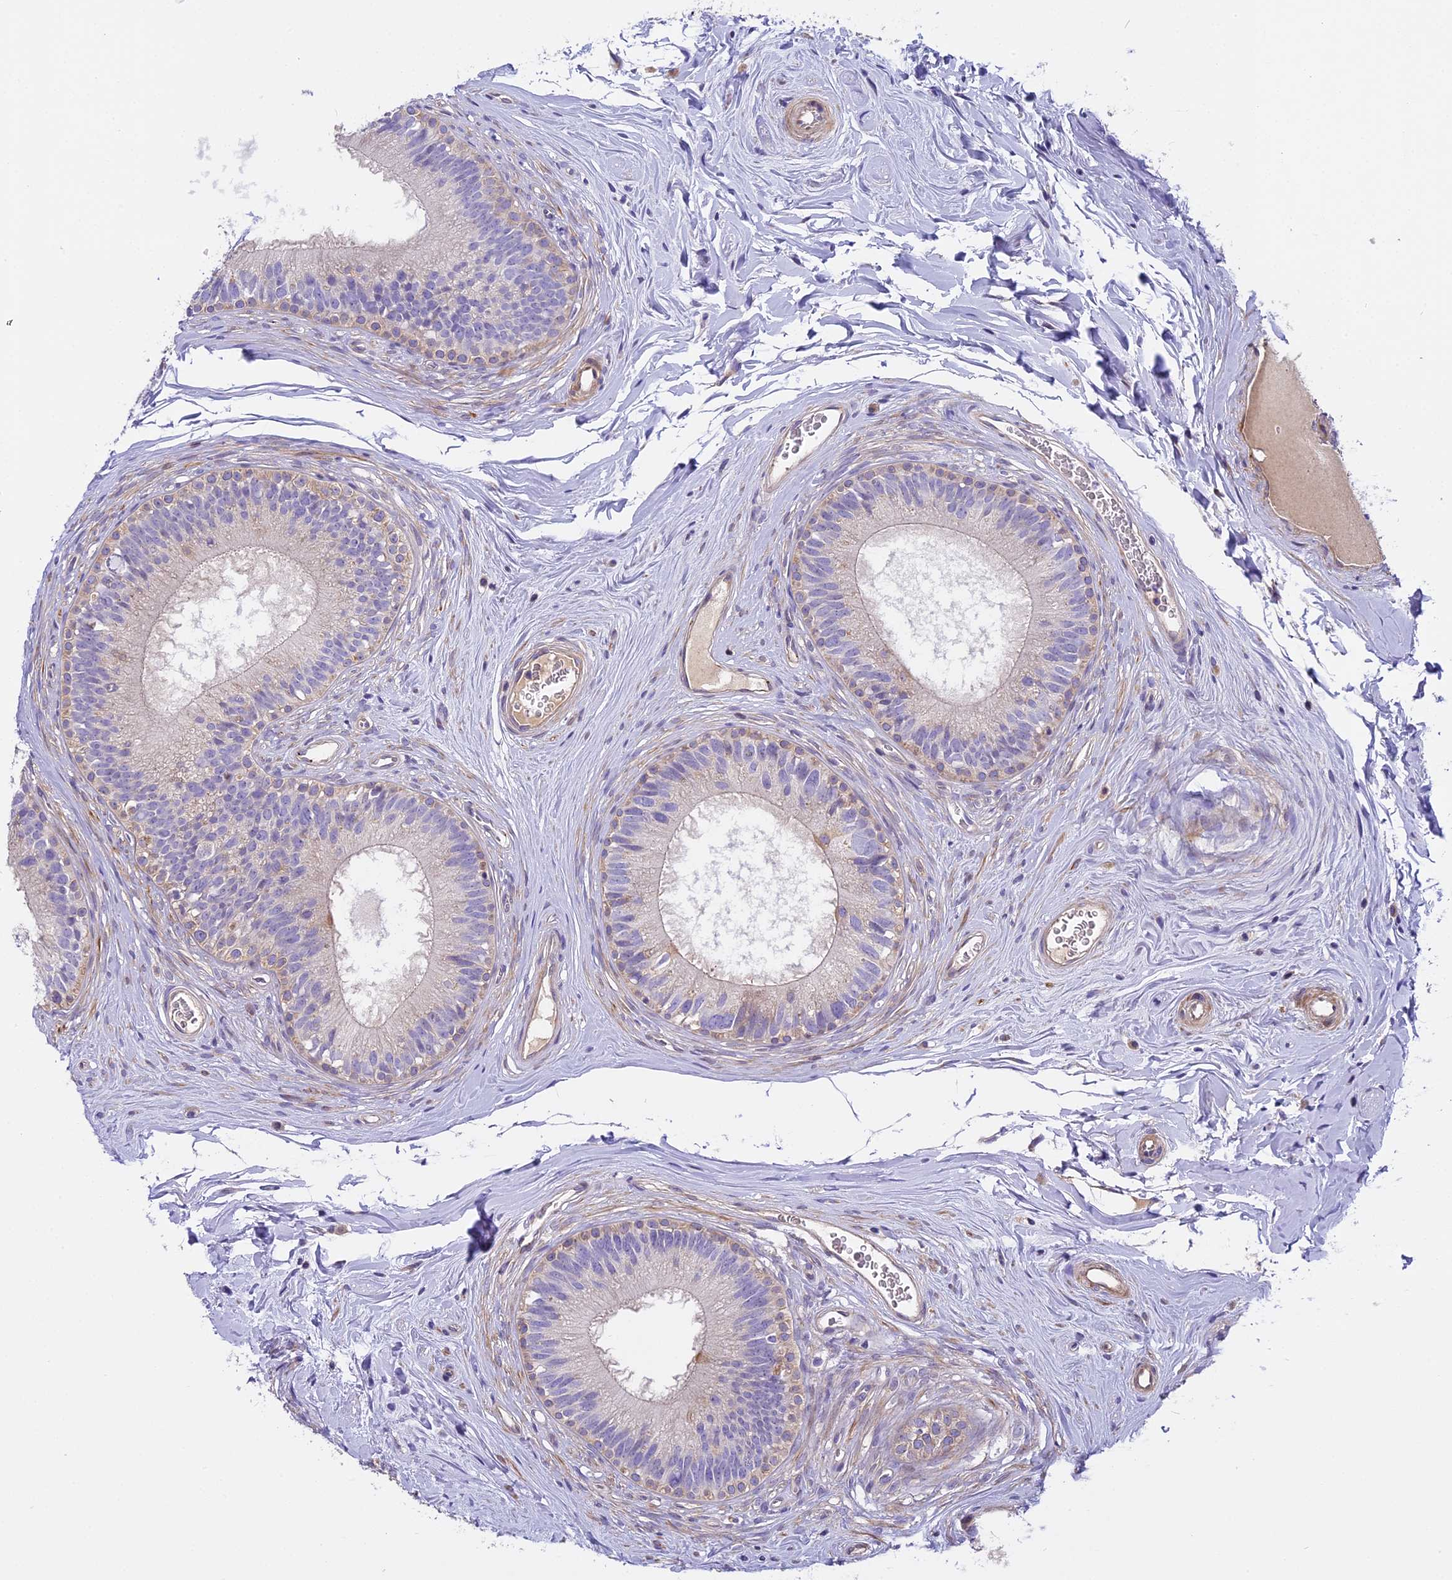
{"staining": {"intensity": "moderate", "quantity": "<25%", "location": "cytoplasmic/membranous"}, "tissue": "epididymis", "cell_type": "Glandular cells", "image_type": "normal", "snomed": [{"axis": "morphology", "description": "Normal tissue, NOS"}, {"axis": "topography", "description": "Epididymis"}], "caption": "IHC micrograph of benign human epididymis stained for a protein (brown), which exhibits low levels of moderate cytoplasmic/membranous expression in approximately <25% of glandular cells.", "gene": "FAM98C", "patient": {"sex": "male", "age": 33}}